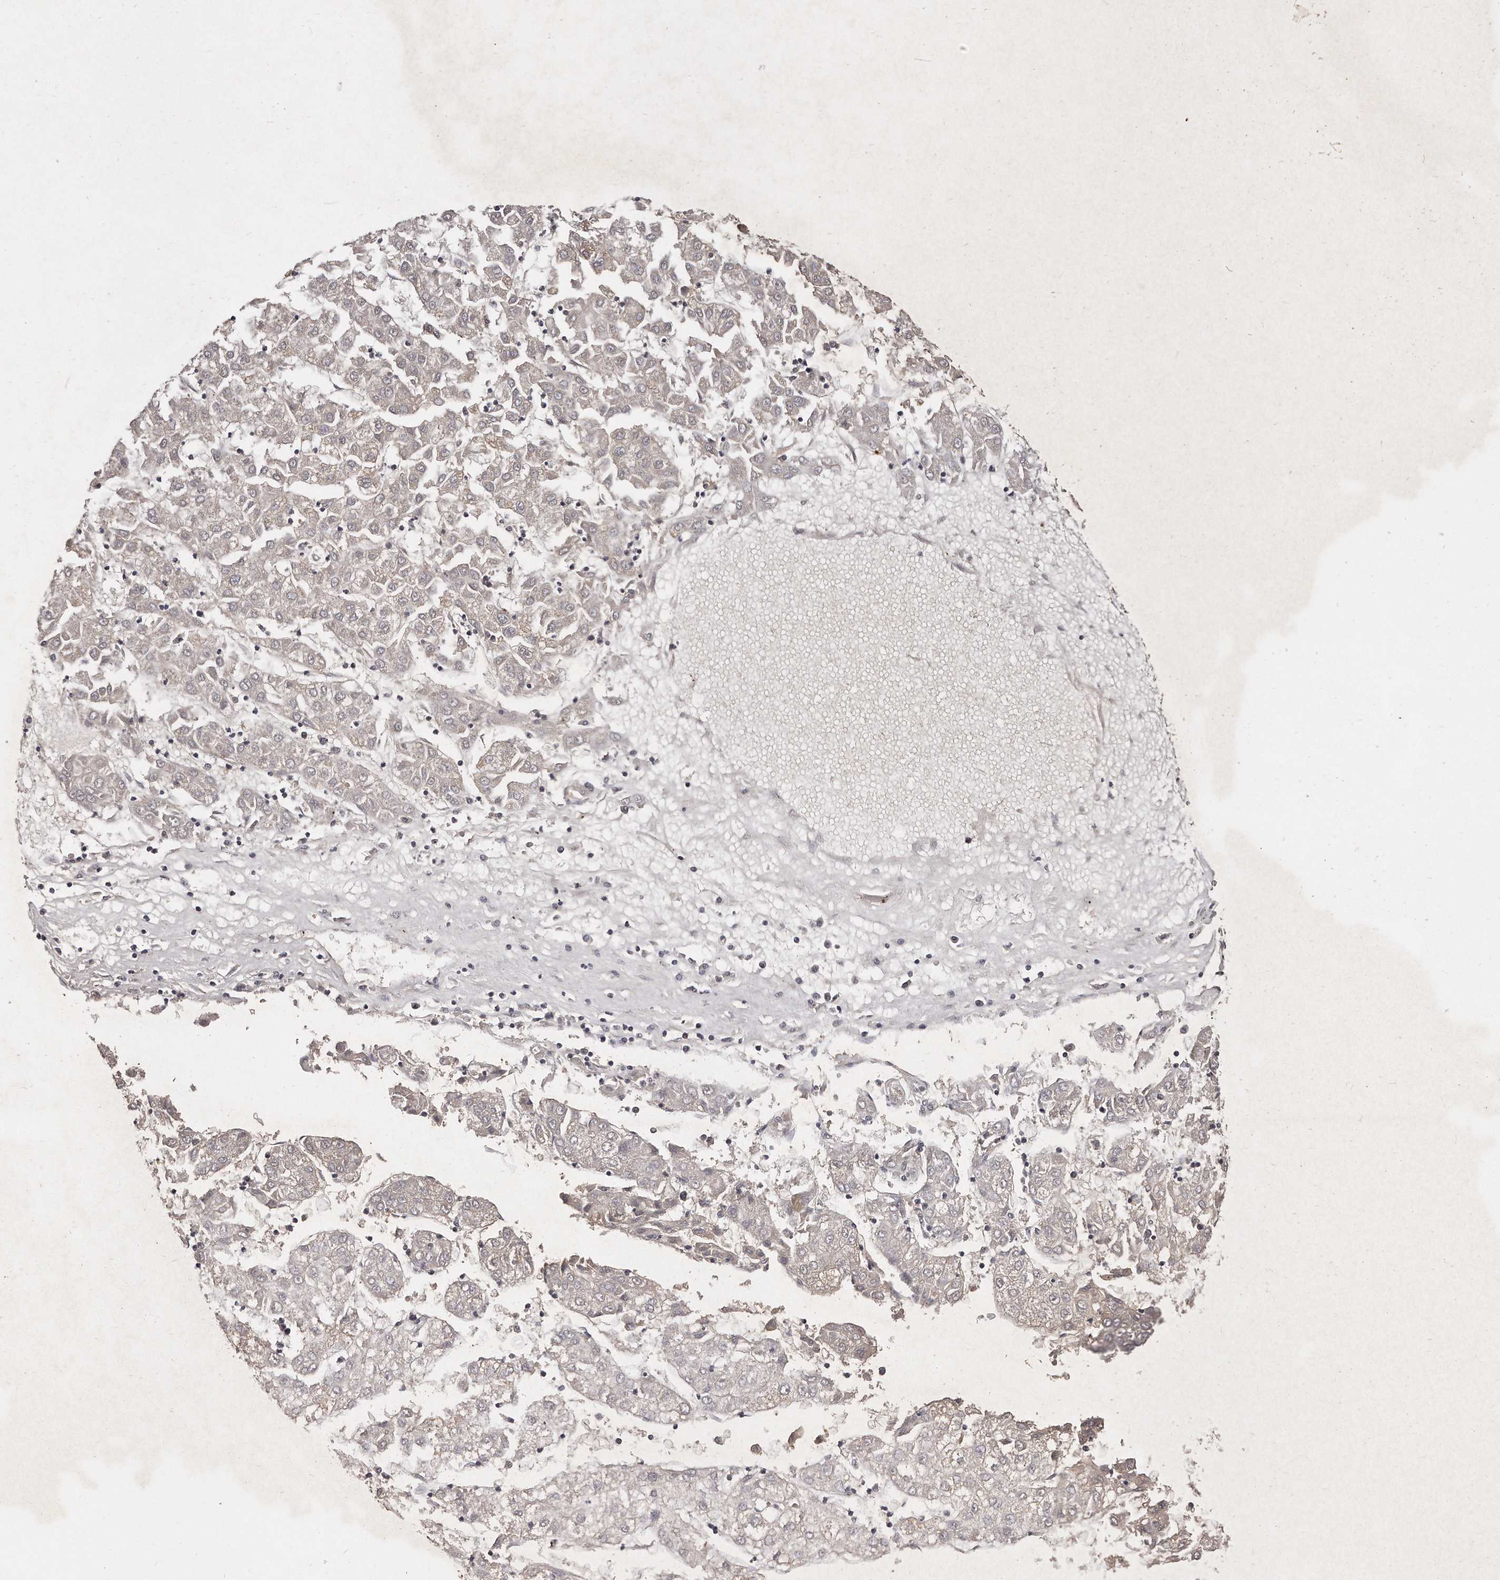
{"staining": {"intensity": "negative", "quantity": "none", "location": "none"}, "tissue": "liver cancer", "cell_type": "Tumor cells", "image_type": "cancer", "snomed": [{"axis": "morphology", "description": "Carcinoma, Hepatocellular, NOS"}, {"axis": "topography", "description": "Liver"}], "caption": "A photomicrograph of human hepatocellular carcinoma (liver) is negative for staining in tumor cells. (DAB immunohistochemistry (IHC), high magnification).", "gene": "HASPIN", "patient": {"sex": "male", "age": 72}}